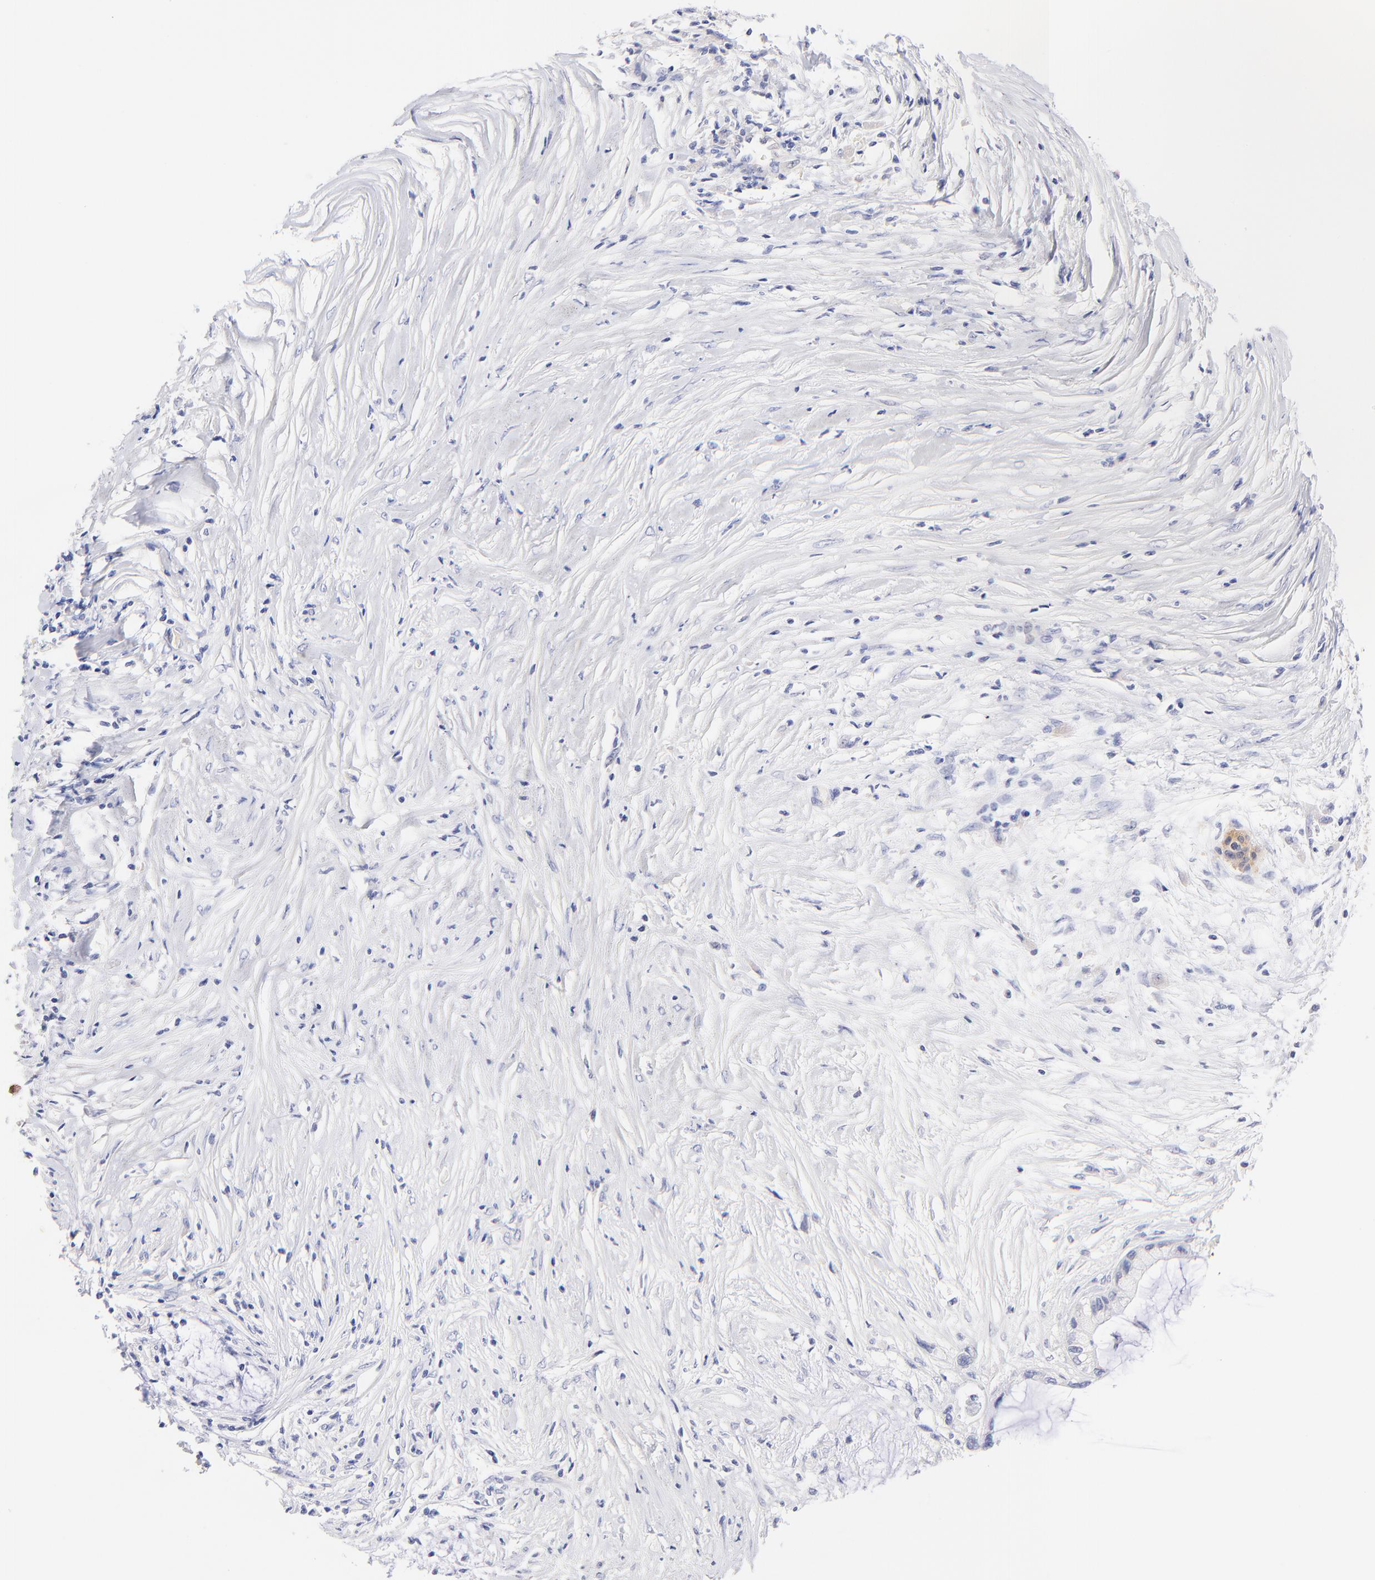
{"staining": {"intensity": "negative", "quantity": "none", "location": "none"}, "tissue": "pancreatic cancer", "cell_type": "Tumor cells", "image_type": "cancer", "snomed": [{"axis": "morphology", "description": "Adenocarcinoma, NOS"}, {"axis": "topography", "description": "Pancreas"}], "caption": "IHC of pancreatic cancer (adenocarcinoma) displays no staining in tumor cells.", "gene": "RAB3A", "patient": {"sex": "female", "age": 59}}